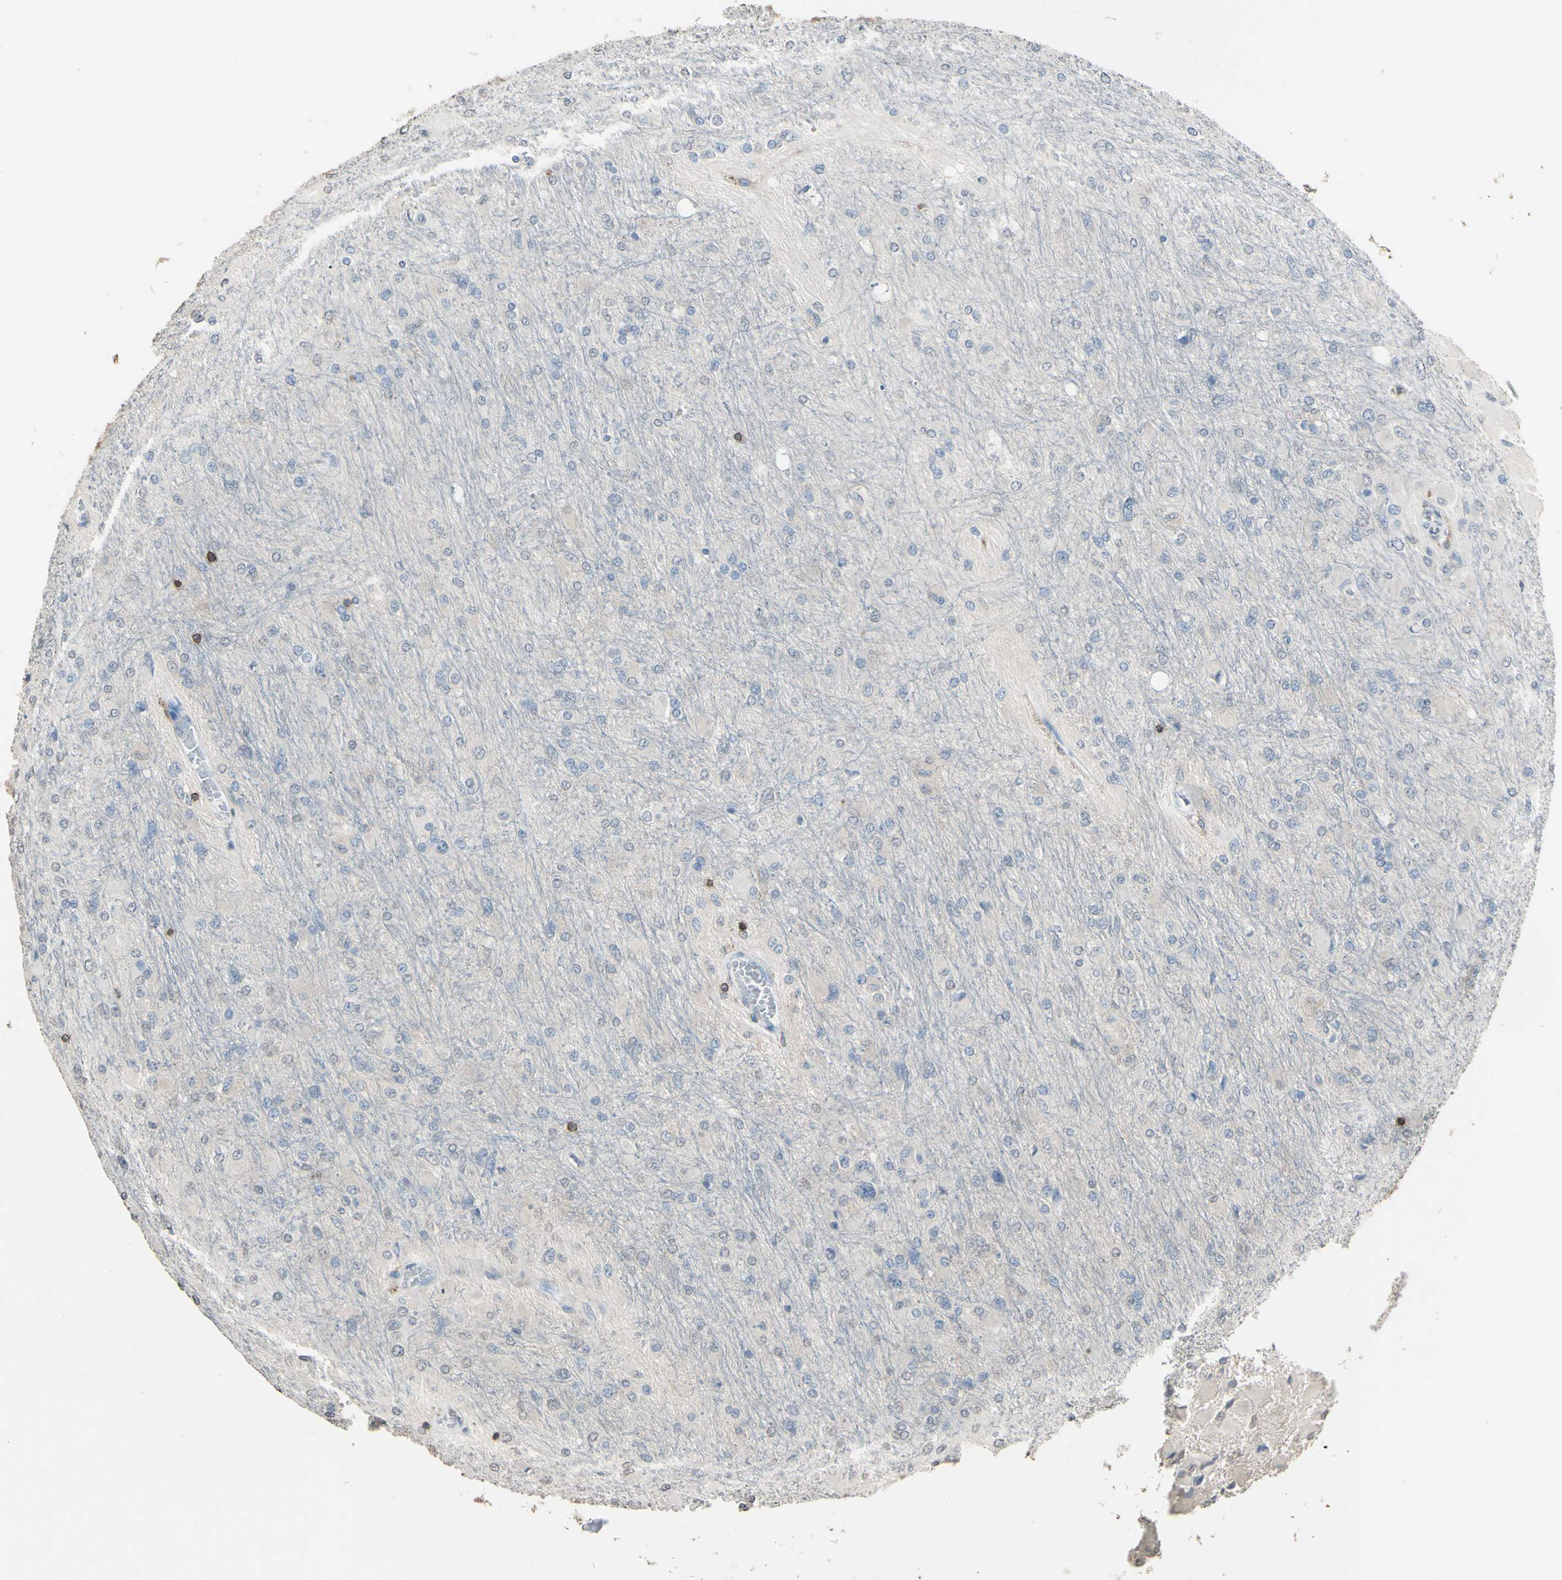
{"staining": {"intensity": "negative", "quantity": "none", "location": "none"}, "tissue": "glioma", "cell_type": "Tumor cells", "image_type": "cancer", "snomed": [{"axis": "morphology", "description": "Glioma, malignant, High grade"}, {"axis": "topography", "description": "Cerebral cortex"}], "caption": "The image shows no significant expression in tumor cells of glioma.", "gene": "PSTPIP1", "patient": {"sex": "female", "age": 36}}